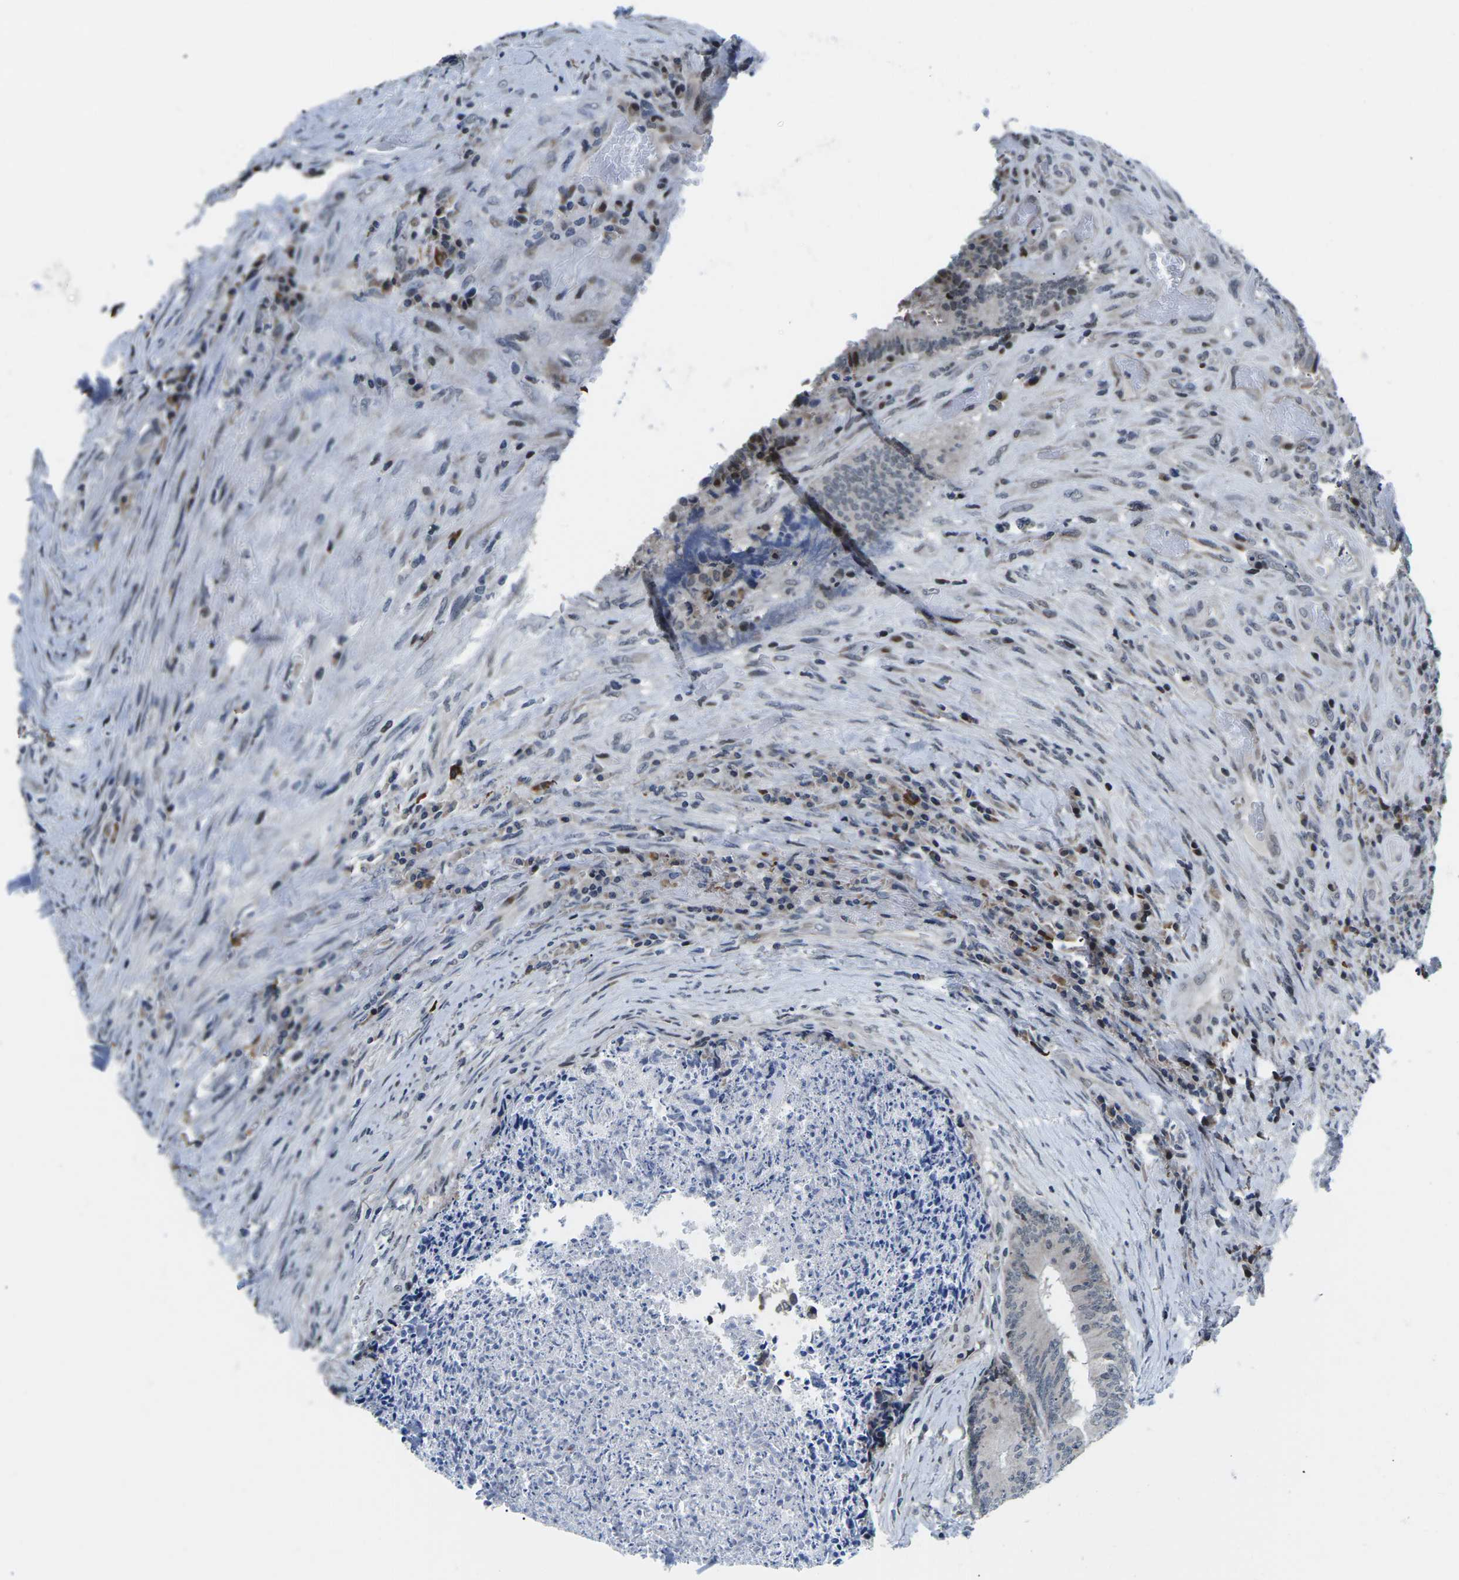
{"staining": {"intensity": "negative", "quantity": "none", "location": "none"}, "tissue": "colorectal cancer", "cell_type": "Tumor cells", "image_type": "cancer", "snomed": [{"axis": "morphology", "description": "Adenocarcinoma, NOS"}, {"axis": "topography", "description": "Rectum"}], "caption": "Tumor cells show no significant staining in colorectal adenocarcinoma.", "gene": "CDC73", "patient": {"sex": "male", "age": 72}}